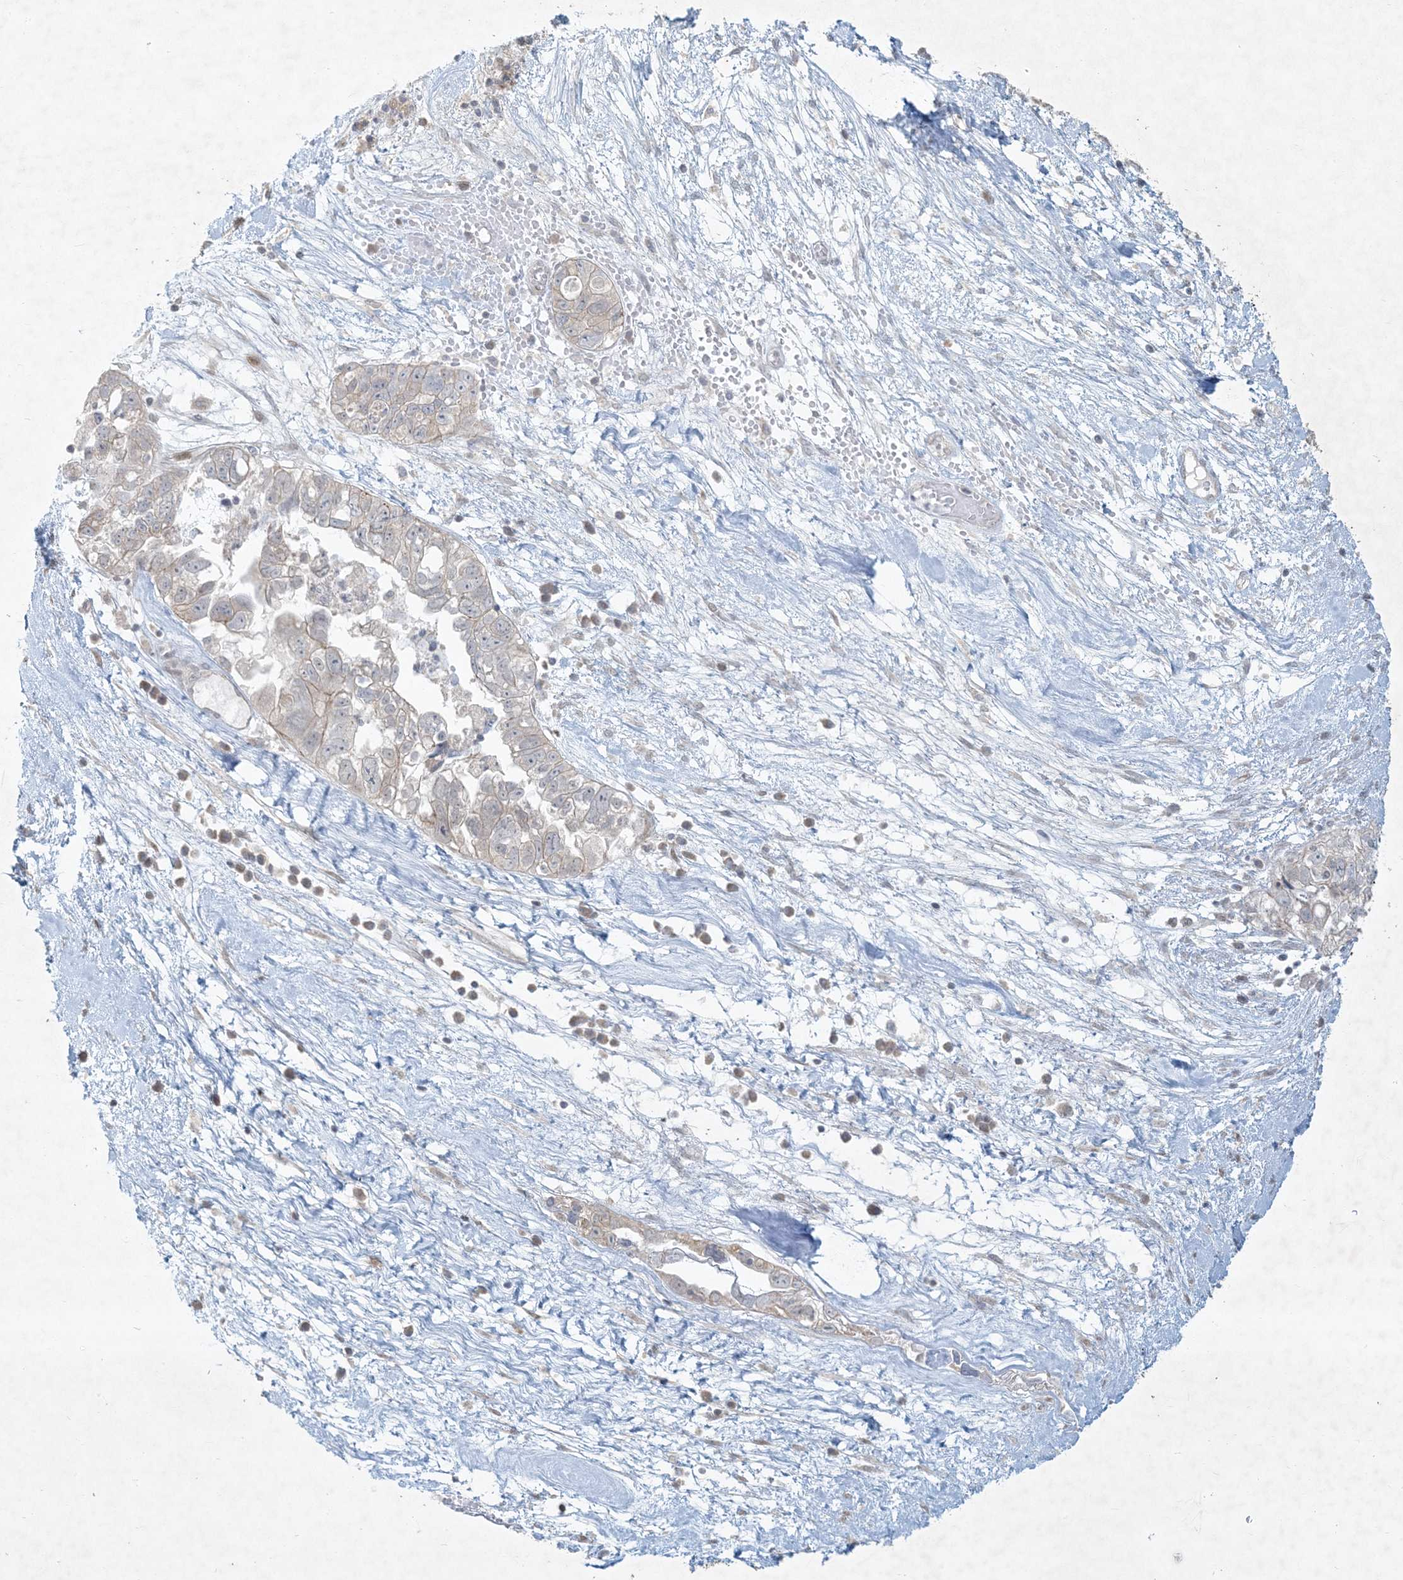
{"staining": {"intensity": "negative", "quantity": "none", "location": "none"}, "tissue": "ovarian cancer", "cell_type": "Tumor cells", "image_type": "cancer", "snomed": [{"axis": "morphology", "description": "Carcinoma, NOS"}, {"axis": "morphology", "description": "Cystadenocarcinoma, serous, NOS"}, {"axis": "topography", "description": "Ovary"}], "caption": "Immunohistochemical staining of serous cystadenocarcinoma (ovarian) displays no significant staining in tumor cells. (DAB (3,3'-diaminobenzidine) IHC visualized using brightfield microscopy, high magnification).", "gene": "BCORL1", "patient": {"sex": "female", "age": 69}}